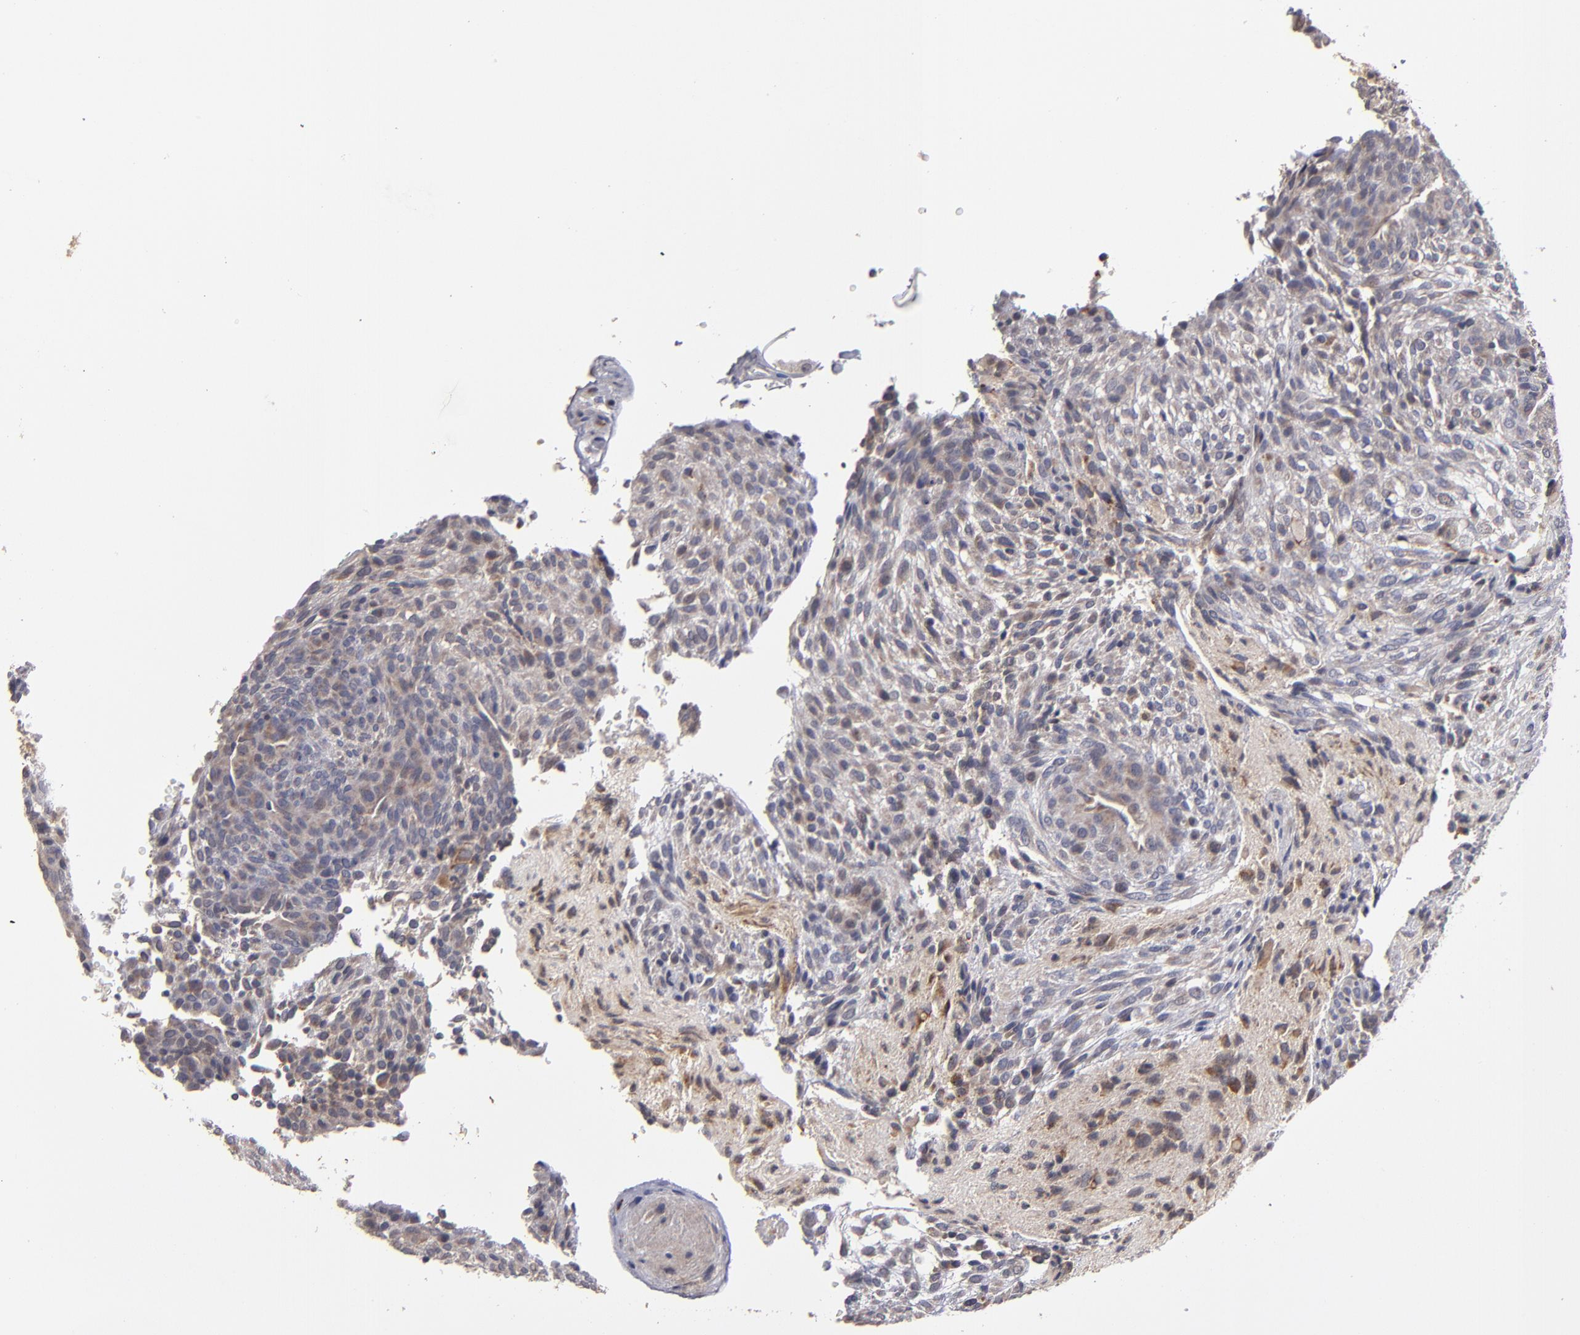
{"staining": {"intensity": "weak", "quantity": "<25%", "location": "cytoplasmic/membranous"}, "tissue": "glioma", "cell_type": "Tumor cells", "image_type": "cancer", "snomed": [{"axis": "morphology", "description": "Glioma, malignant, High grade"}, {"axis": "topography", "description": "Cerebral cortex"}], "caption": "Image shows no protein positivity in tumor cells of malignant high-grade glioma tissue.", "gene": "EXD2", "patient": {"sex": "female", "age": 55}}